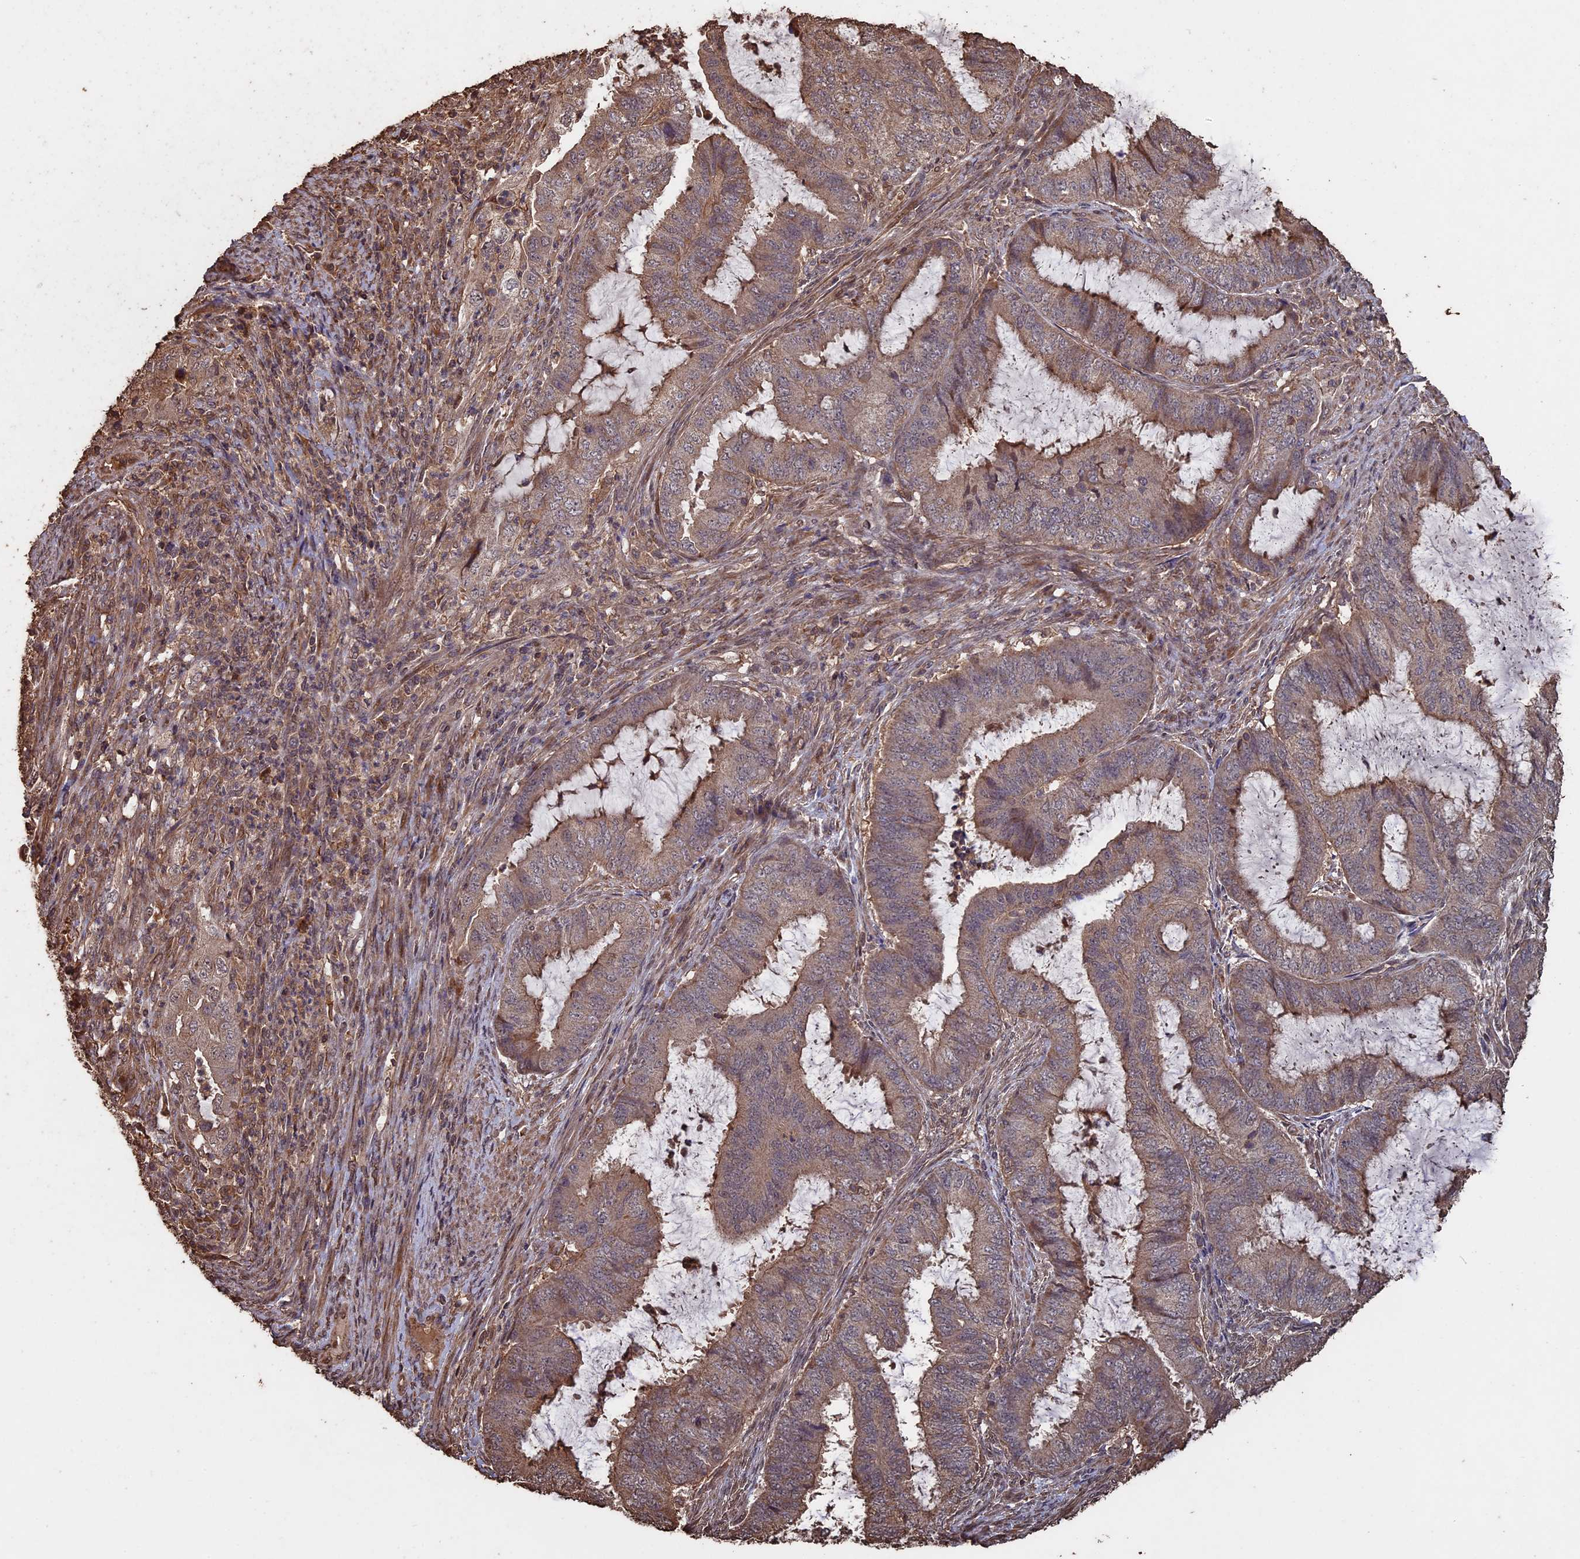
{"staining": {"intensity": "moderate", "quantity": ">75%", "location": "cytoplasmic/membranous"}, "tissue": "endometrial cancer", "cell_type": "Tumor cells", "image_type": "cancer", "snomed": [{"axis": "morphology", "description": "Adenocarcinoma, NOS"}, {"axis": "topography", "description": "Endometrium"}], "caption": "Immunohistochemical staining of endometrial adenocarcinoma reveals moderate cytoplasmic/membranous protein expression in about >75% of tumor cells.", "gene": "HUNK", "patient": {"sex": "female", "age": 51}}